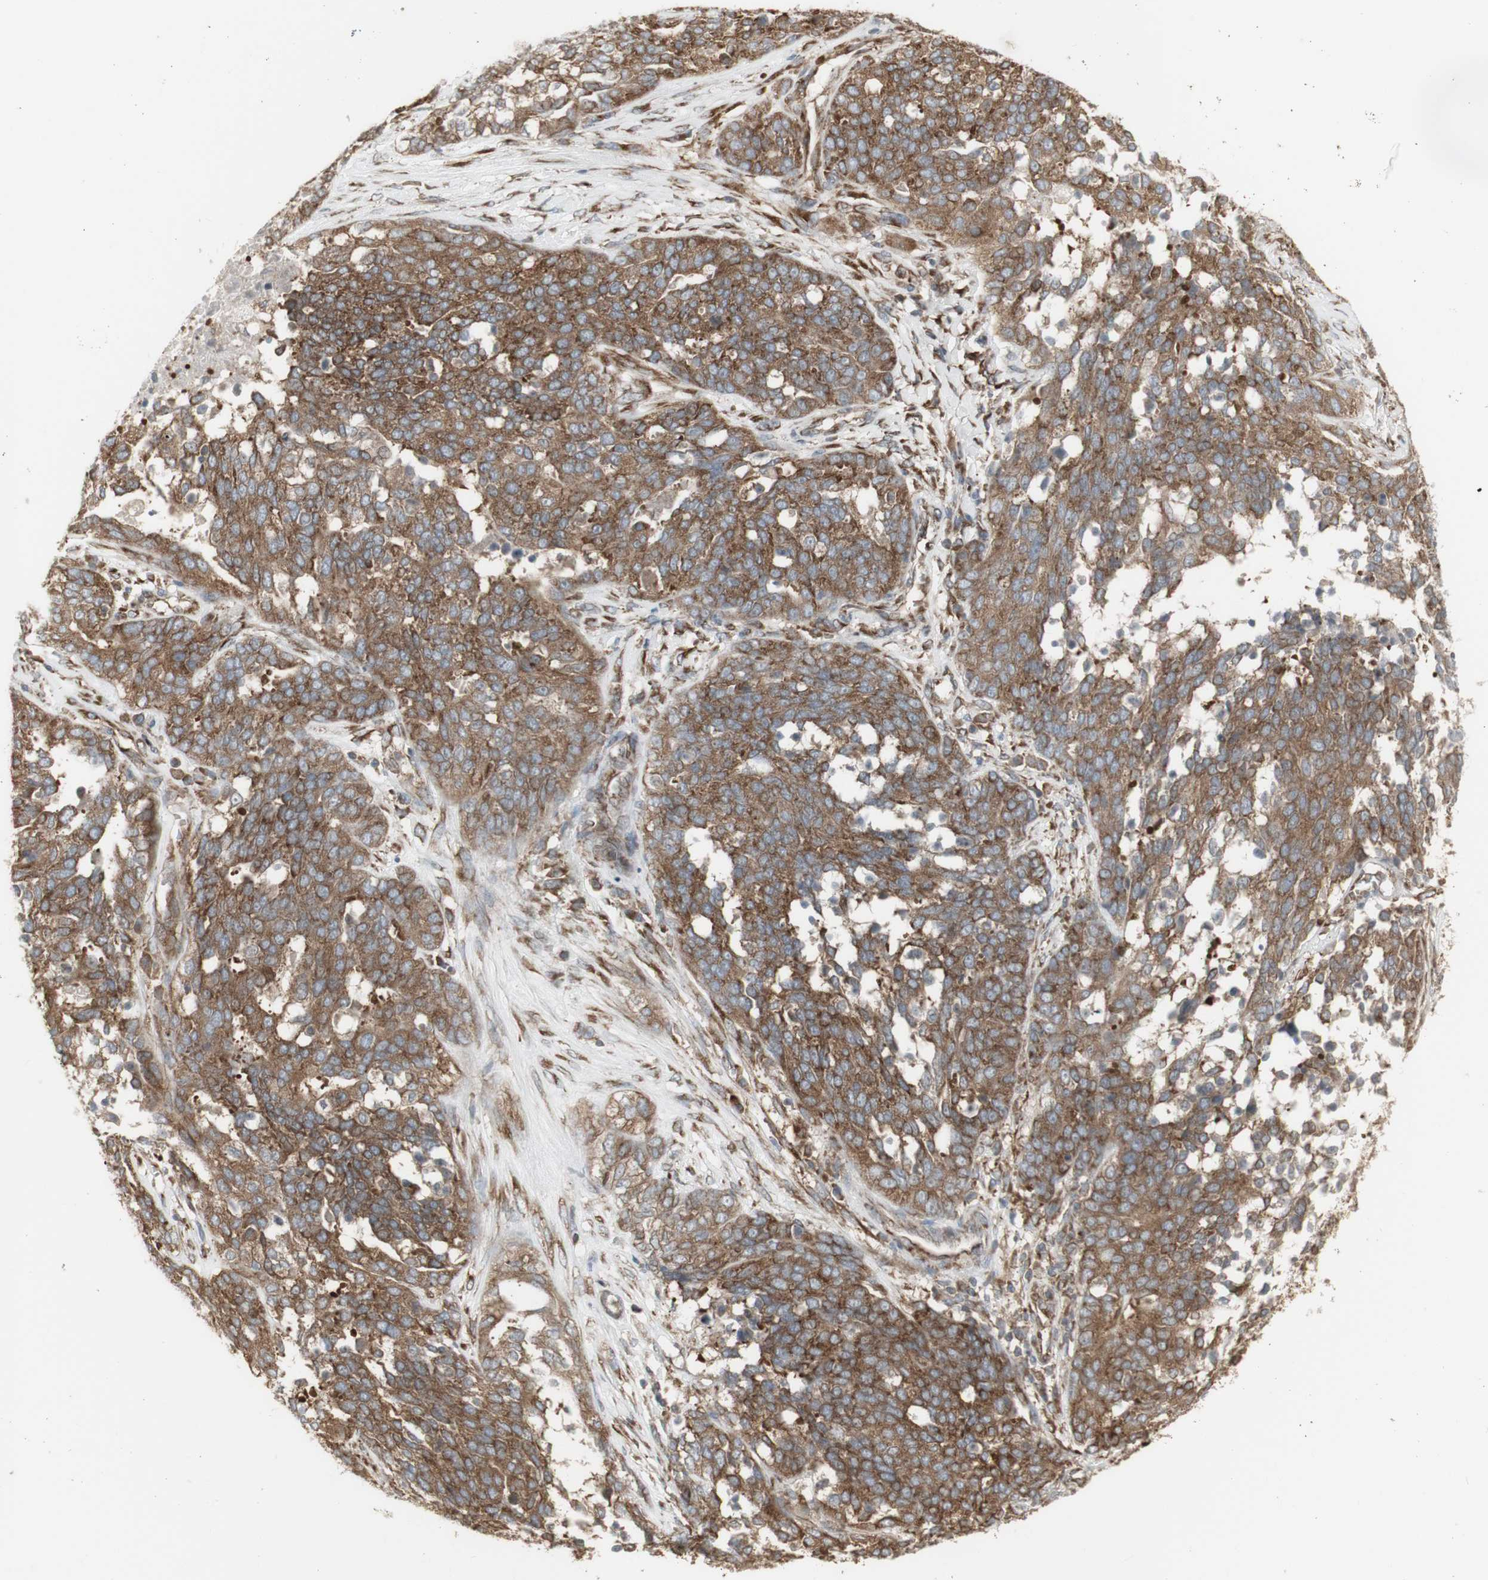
{"staining": {"intensity": "moderate", "quantity": ">75%", "location": "cytoplasmic/membranous"}, "tissue": "ovarian cancer", "cell_type": "Tumor cells", "image_type": "cancer", "snomed": [{"axis": "morphology", "description": "Cystadenocarcinoma, serous, NOS"}, {"axis": "topography", "description": "Ovary"}], "caption": "Ovarian cancer tissue displays moderate cytoplasmic/membranous positivity in approximately >75% of tumor cells The staining was performed using DAB to visualize the protein expression in brown, while the nuclei were stained in blue with hematoxylin (Magnification: 20x).", "gene": "FKBP3", "patient": {"sex": "female", "age": 44}}